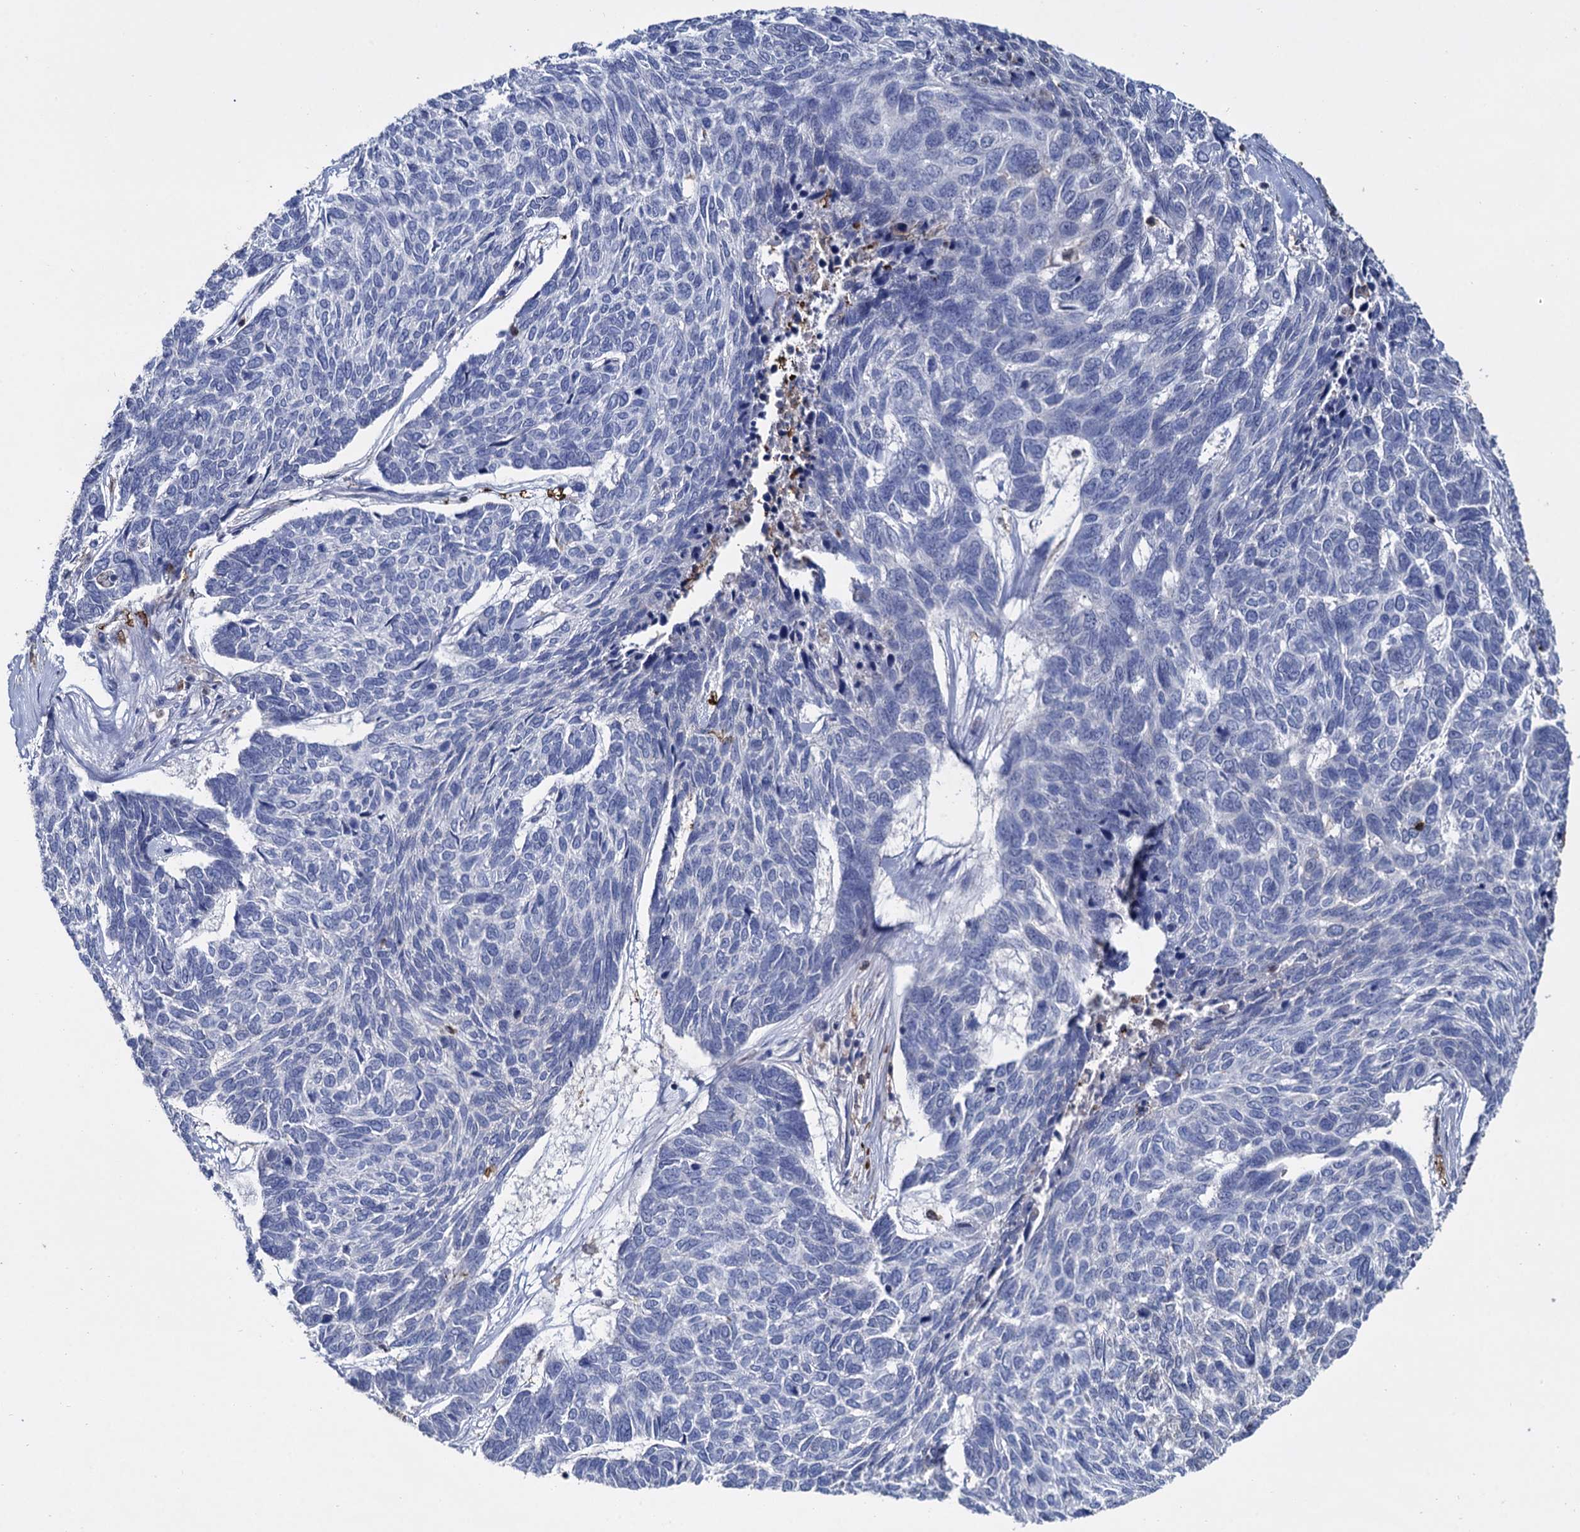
{"staining": {"intensity": "negative", "quantity": "none", "location": "none"}, "tissue": "skin cancer", "cell_type": "Tumor cells", "image_type": "cancer", "snomed": [{"axis": "morphology", "description": "Basal cell carcinoma"}, {"axis": "topography", "description": "Skin"}], "caption": "High magnification brightfield microscopy of basal cell carcinoma (skin) stained with DAB (3,3'-diaminobenzidine) (brown) and counterstained with hematoxylin (blue): tumor cells show no significant staining. (DAB (3,3'-diaminobenzidine) immunohistochemistry visualized using brightfield microscopy, high magnification).", "gene": "FABP5", "patient": {"sex": "female", "age": 65}}